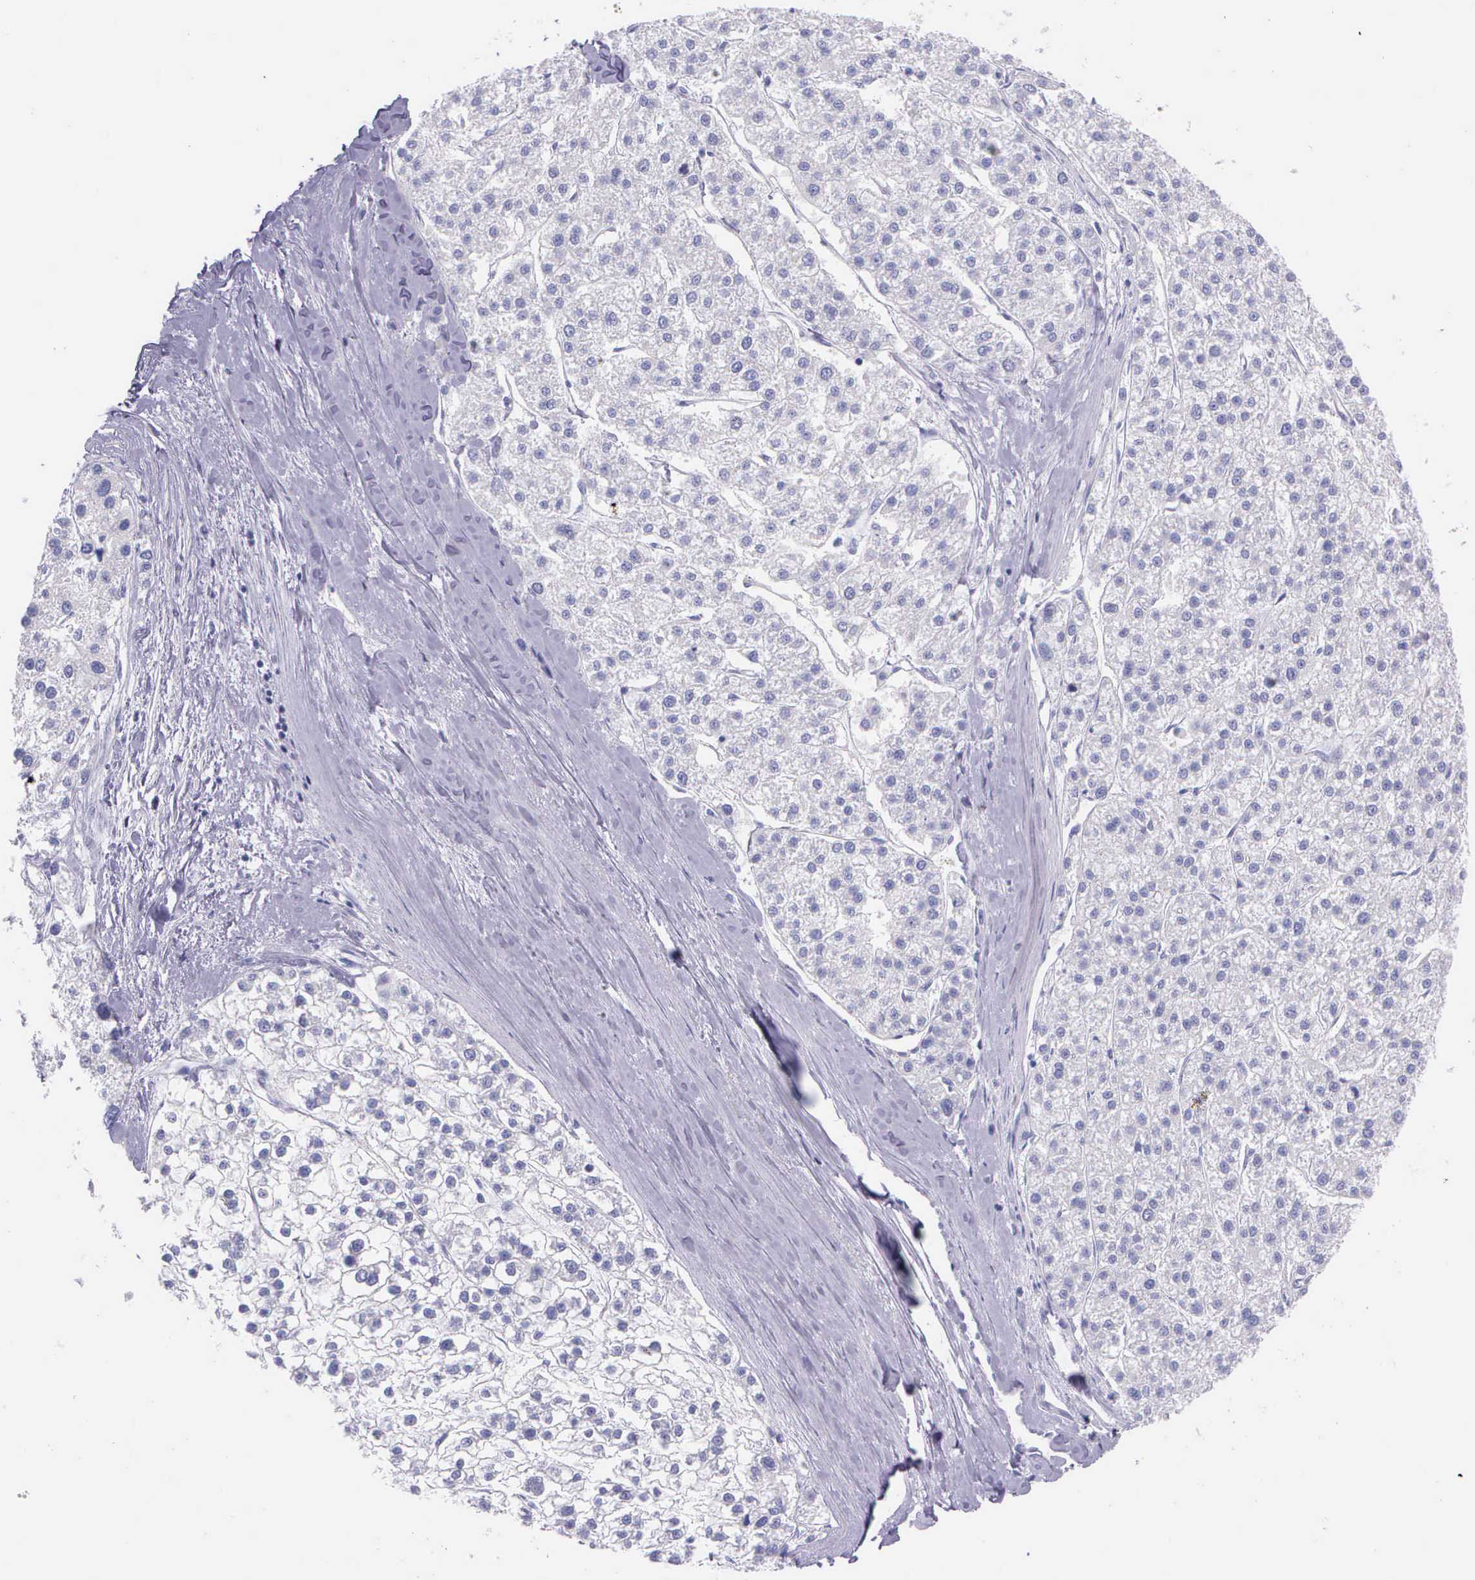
{"staining": {"intensity": "negative", "quantity": "none", "location": "none"}, "tissue": "liver cancer", "cell_type": "Tumor cells", "image_type": "cancer", "snomed": [{"axis": "morphology", "description": "Carcinoma, Hepatocellular, NOS"}, {"axis": "topography", "description": "Liver"}], "caption": "Immunohistochemistry image of neoplastic tissue: human liver hepatocellular carcinoma stained with DAB (3,3'-diaminobenzidine) shows no significant protein positivity in tumor cells.", "gene": "CCNB1", "patient": {"sex": "female", "age": 85}}